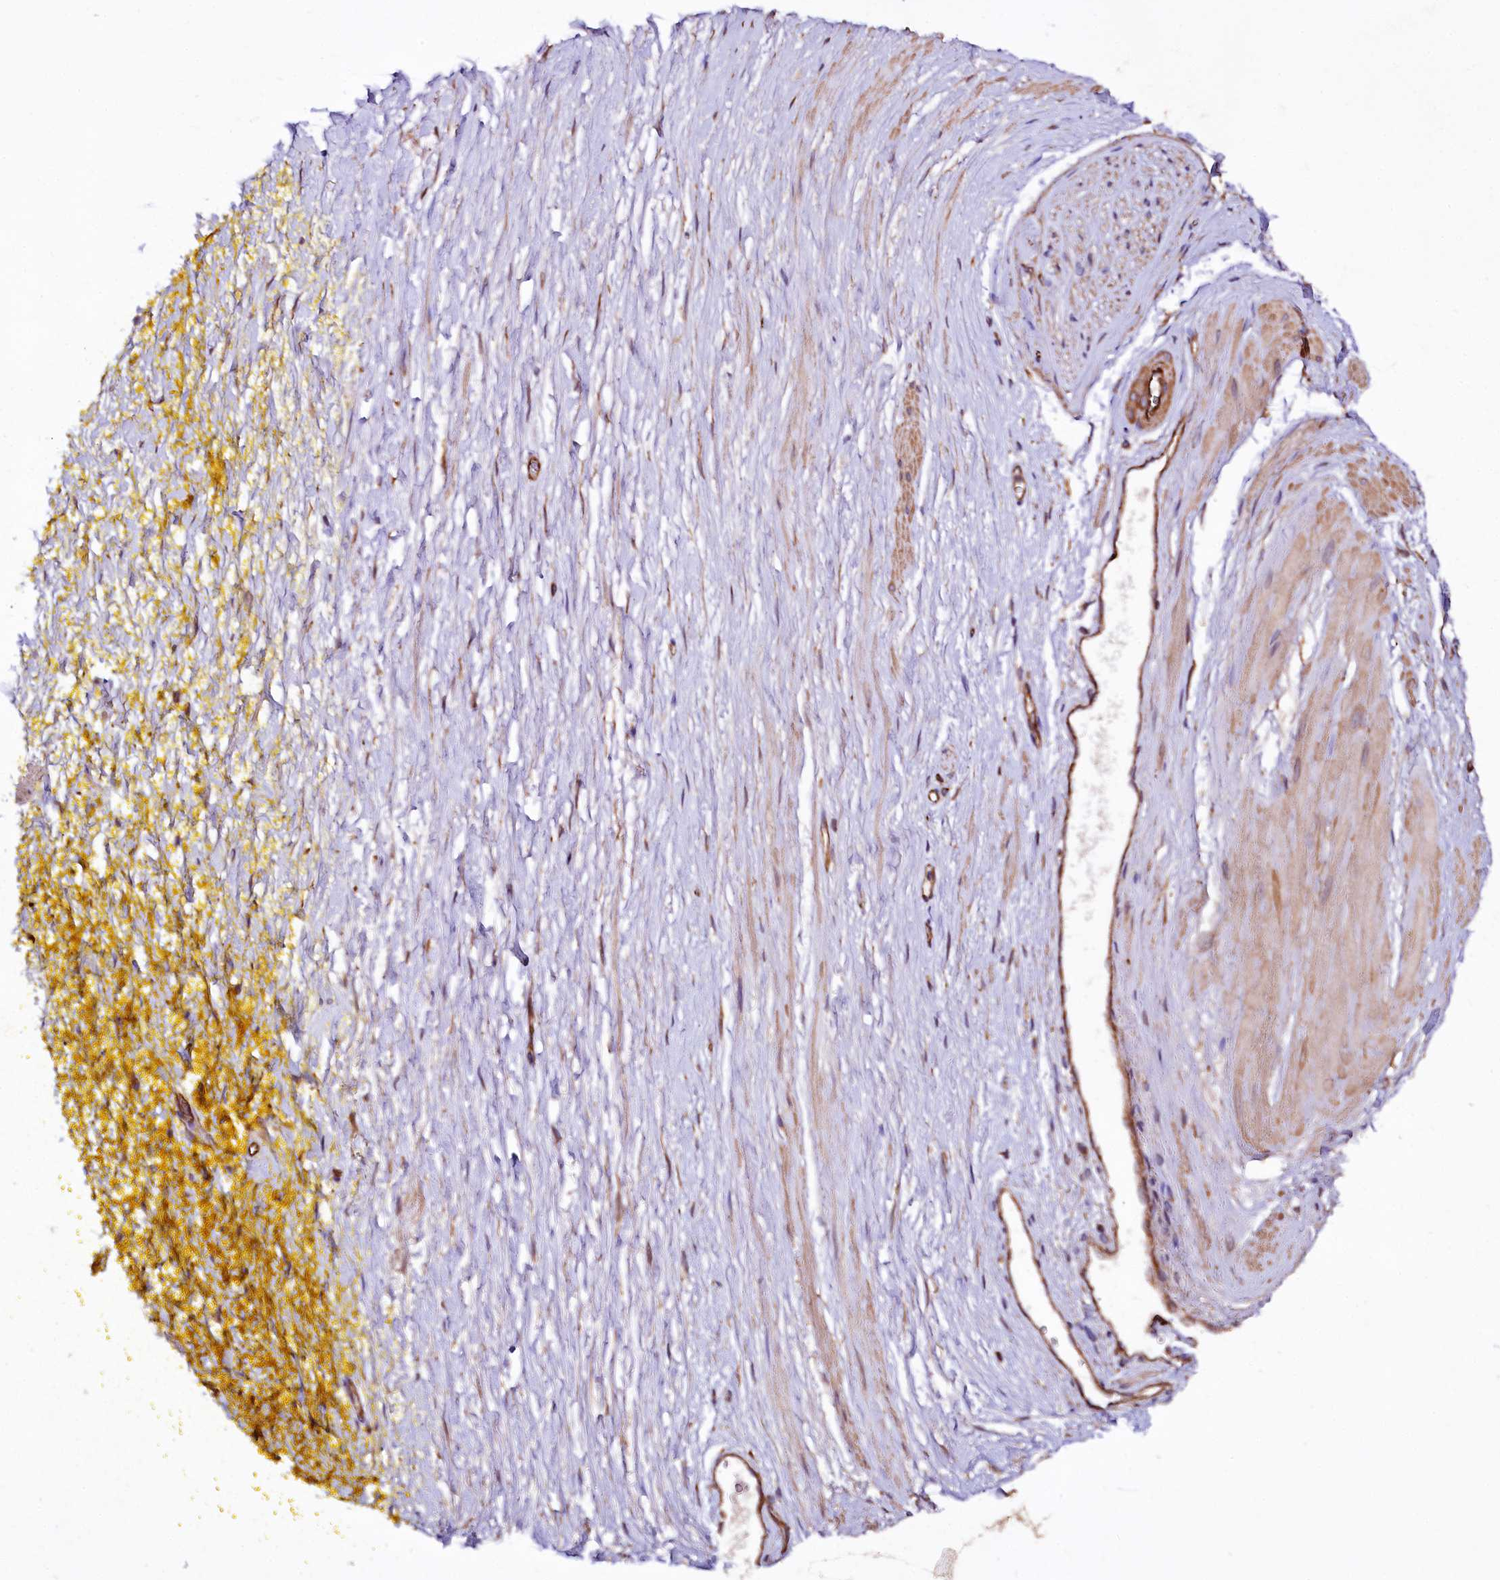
{"staining": {"intensity": "negative", "quantity": "none", "location": "none"}, "tissue": "adipose tissue", "cell_type": "Adipocytes", "image_type": "normal", "snomed": [{"axis": "morphology", "description": "Normal tissue, NOS"}, {"axis": "morphology", "description": "Adenocarcinoma, Low grade"}, {"axis": "topography", "description": "Prostate"}, {"axis": "topography", "description": "Peripheral nerve tissue"}], "caption": "High power microscopy micrograph of an immunohistochemistry (IHC) image of unremarkable adipose tissue, revealing no significant expression in adipocytes. (DAB immunohistochemistry (IHC) visualized using brightfield microscopy, high magnification).", "gene": "TTC12", "patient": {"sex": "male", "age": 63}}